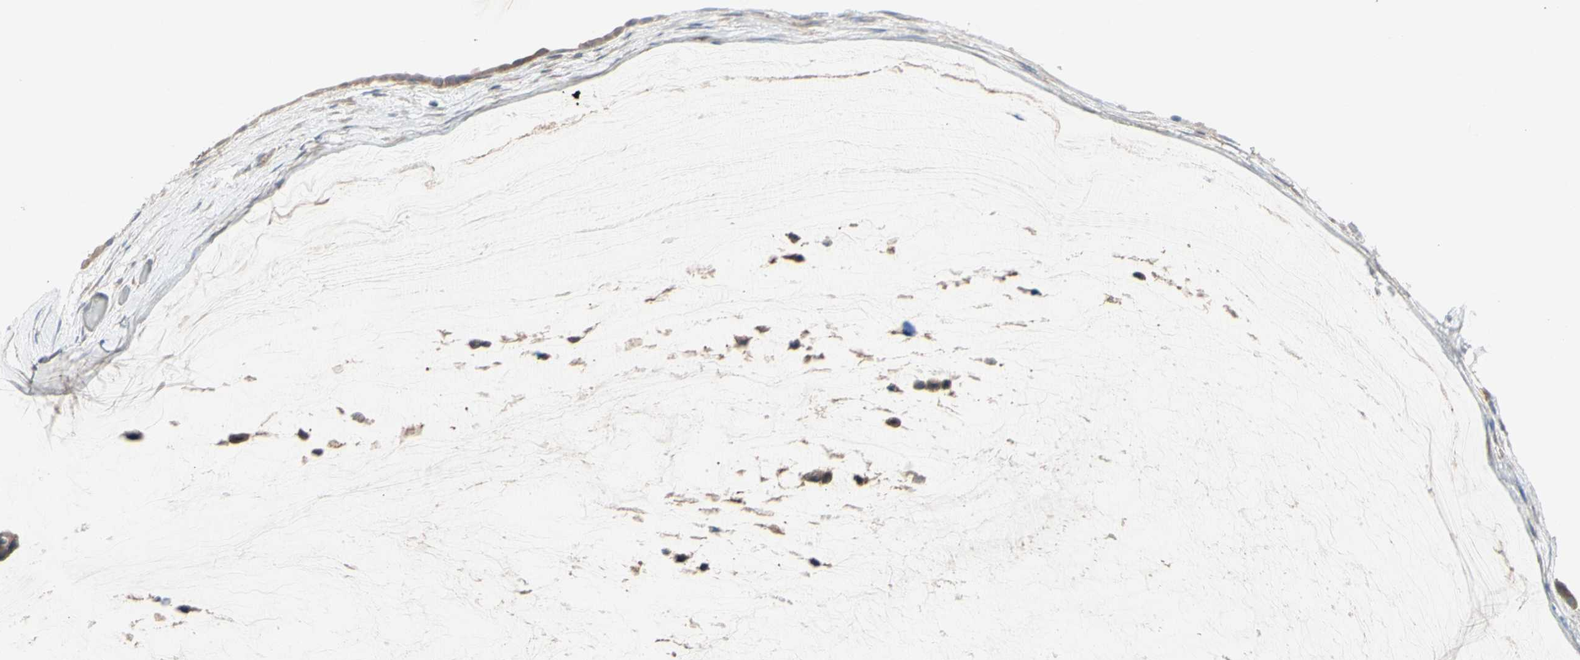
{"staining": {"intensity": "weak", "quantity": ">75%", "location": "cytoplasmic/membranous"}, "tissue": "ovarian cancer", "cell_type": "Tumor cells", "image_type": "cancer", "snomed": [{"axis": "morphology", "description": "Cystadenocarcinoma, mucinous, NOS"}, {"axis": "topography", "description": "Ovary"}], "caption": "Mucinous cystadenocarcinoma (ovarian) was stained to show a protein in brown. There is low levels of weak cytoplasmic/membranous positivity in about >75% of tumor cells.", "gene": "AFP", "patient": {"sex": "female", "age": 39}}